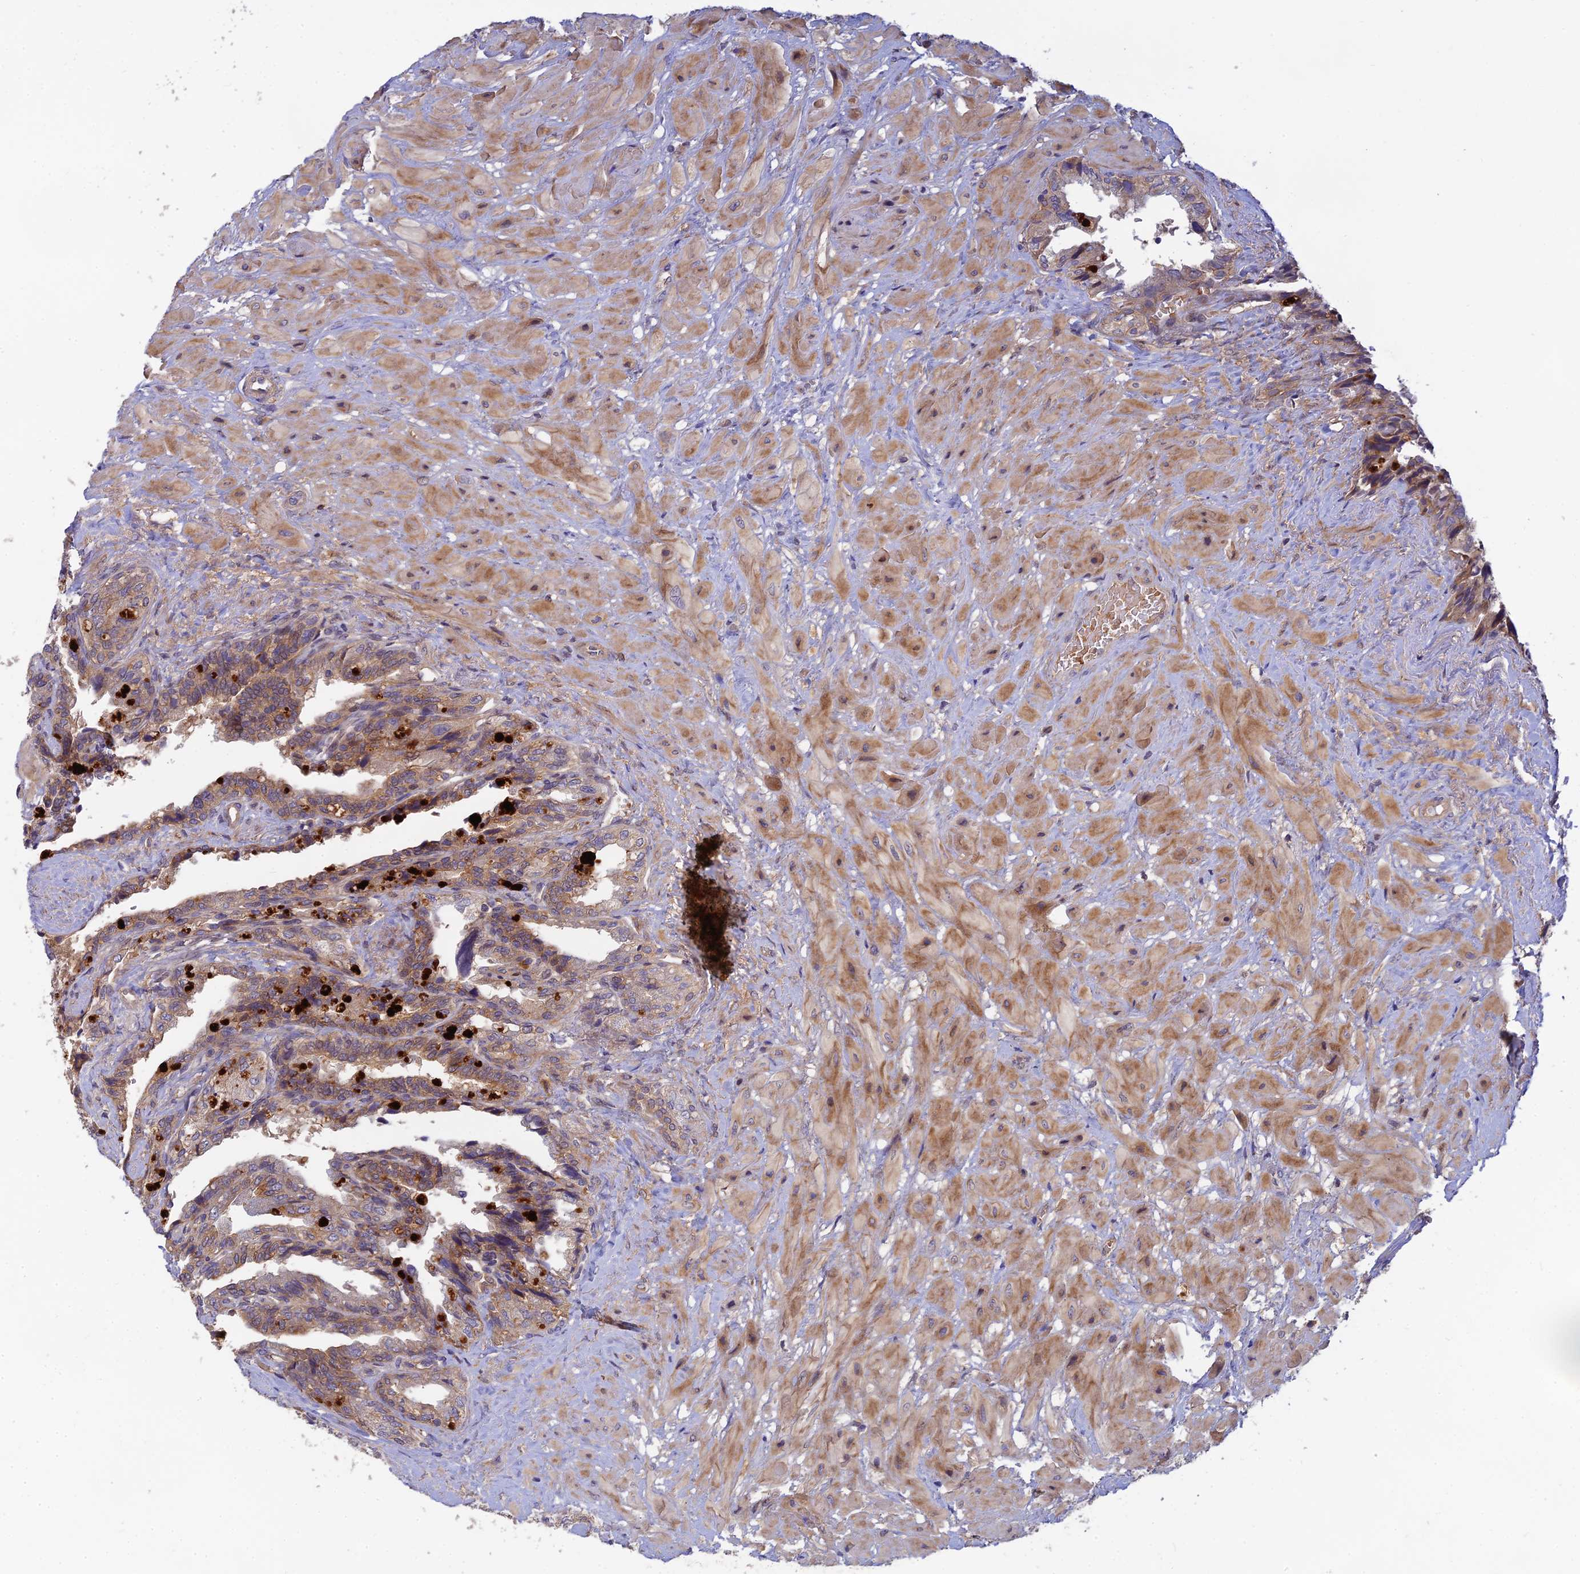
{"staining": {"intensity": "moderate", "quantity": ">75%", "location": "cytoplasmic/membranous"}, "tissue": "seminal vesicle", "cell_type": "Glandular cells", "image_type": "normal", "snomed": [{"axis": "morphology", "description": "Normal tissue, NOS"}, {"axis": "topography", "description": "Seminal veicle"}, {"axis": "topography", "description": "Peripheral nerve tissue"}], "caption": "Protein staining by immunohistochemistry displays moderate cytoplasmic/membranous staining in about >75% of glandular cells in benign seminal vesicle. (DAB (3,3'-diaminobenzidine) IHC with brightfield microscopy, high magnification).", "gene": "FAM151B", "patient": {"sex": "male", "age": 60}}